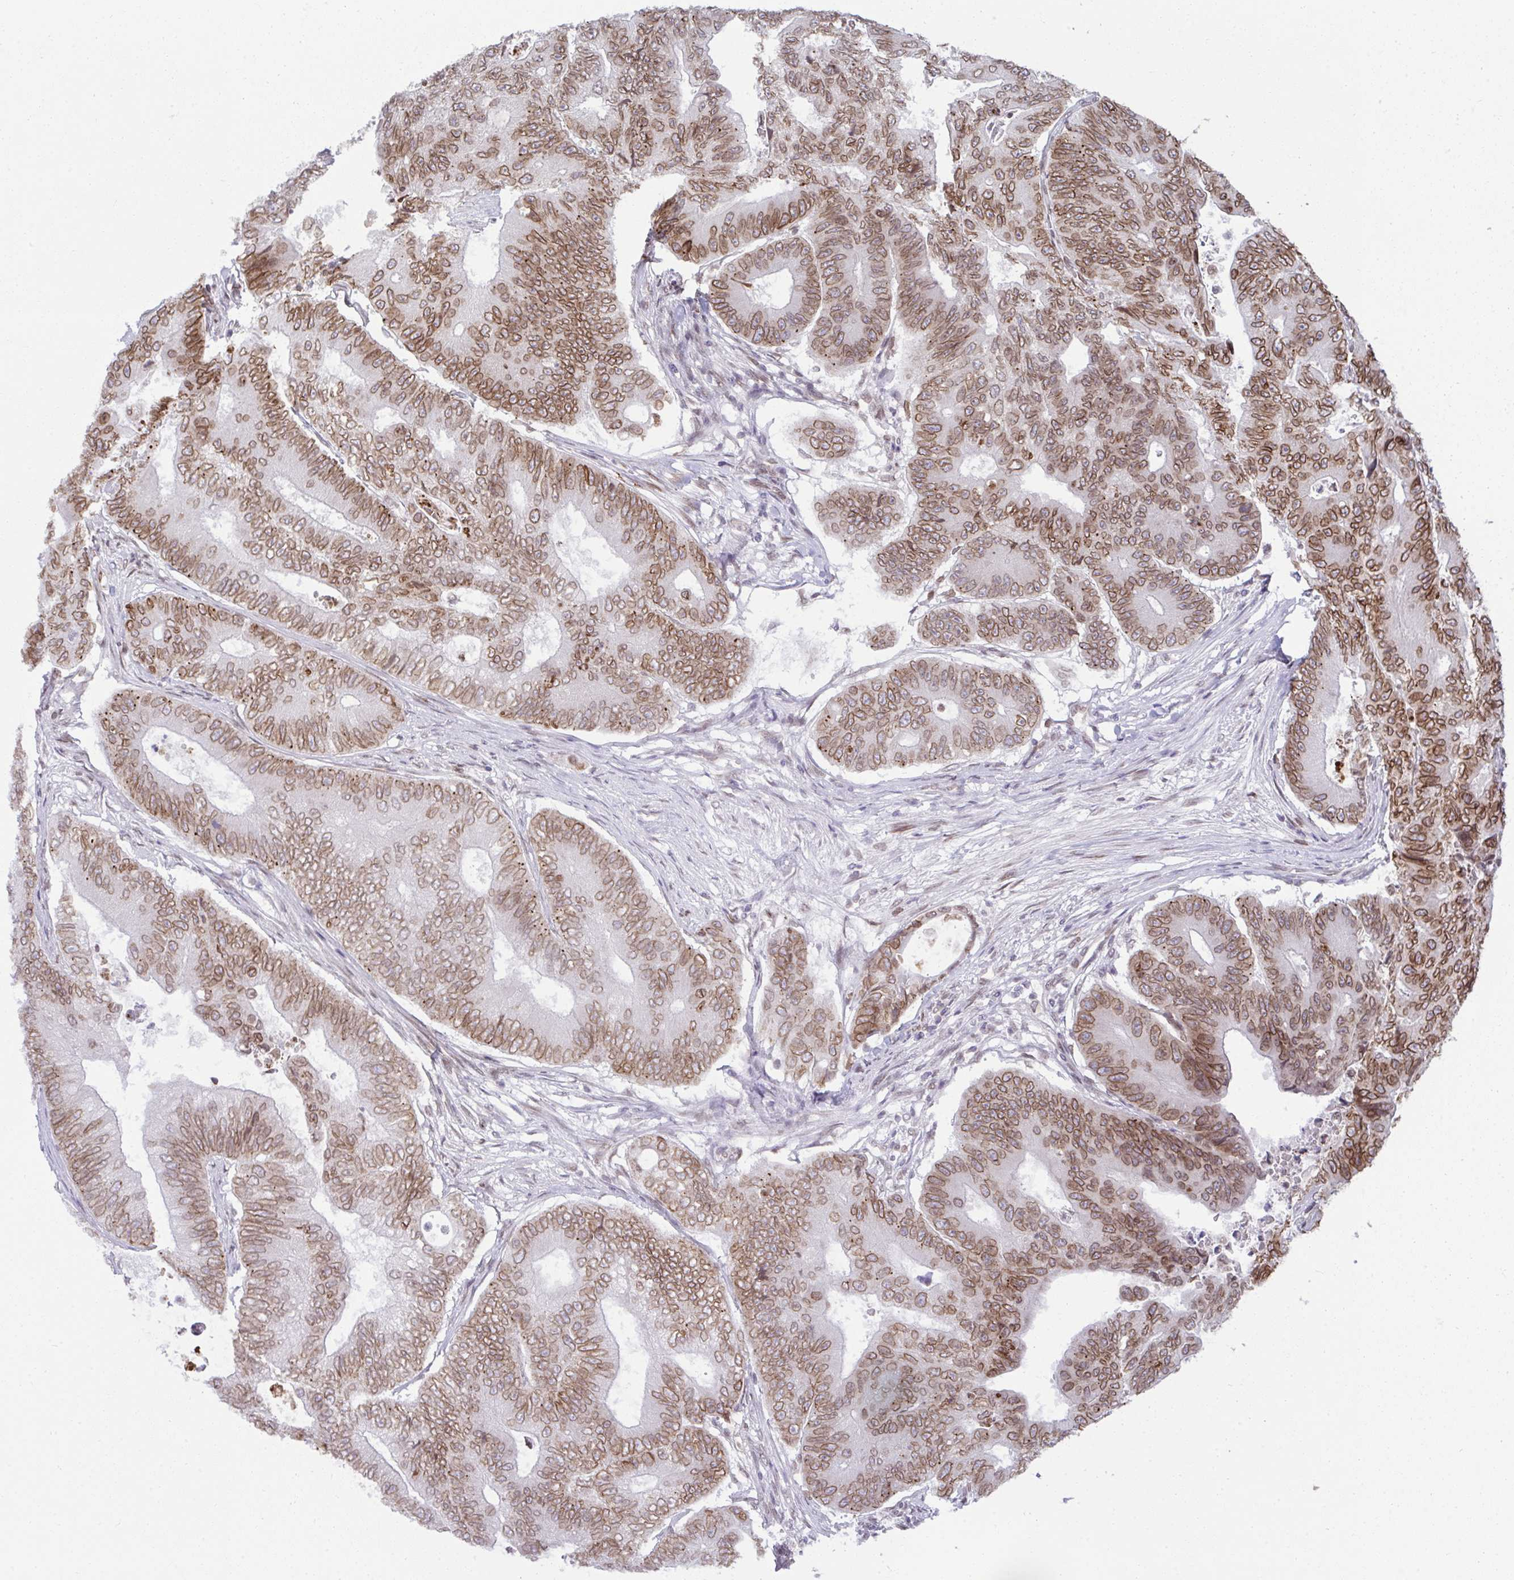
{"staining": {"intensity": "moderate", "quantity": ">75%", "location": "cytoplasmic/membranous,nuclear"}, "tissue": "colorectal cancer", "cell_type": "Tumor cells", "image_type": "cancer", "snomed": [{"axis": "morphology", "description": "Adenocarcinoma, NOS"}, {"axis": "topography", "description": "Colon"}], "caption": "Immunohistochemistry of human colorectal cancer displays medium levels of moderate cytoplasmic/membranous and nuclear expression in approximately >75% of tumor cells.", "gene": "RANBP2", "patient": {"sex": "female", "age": 48}}